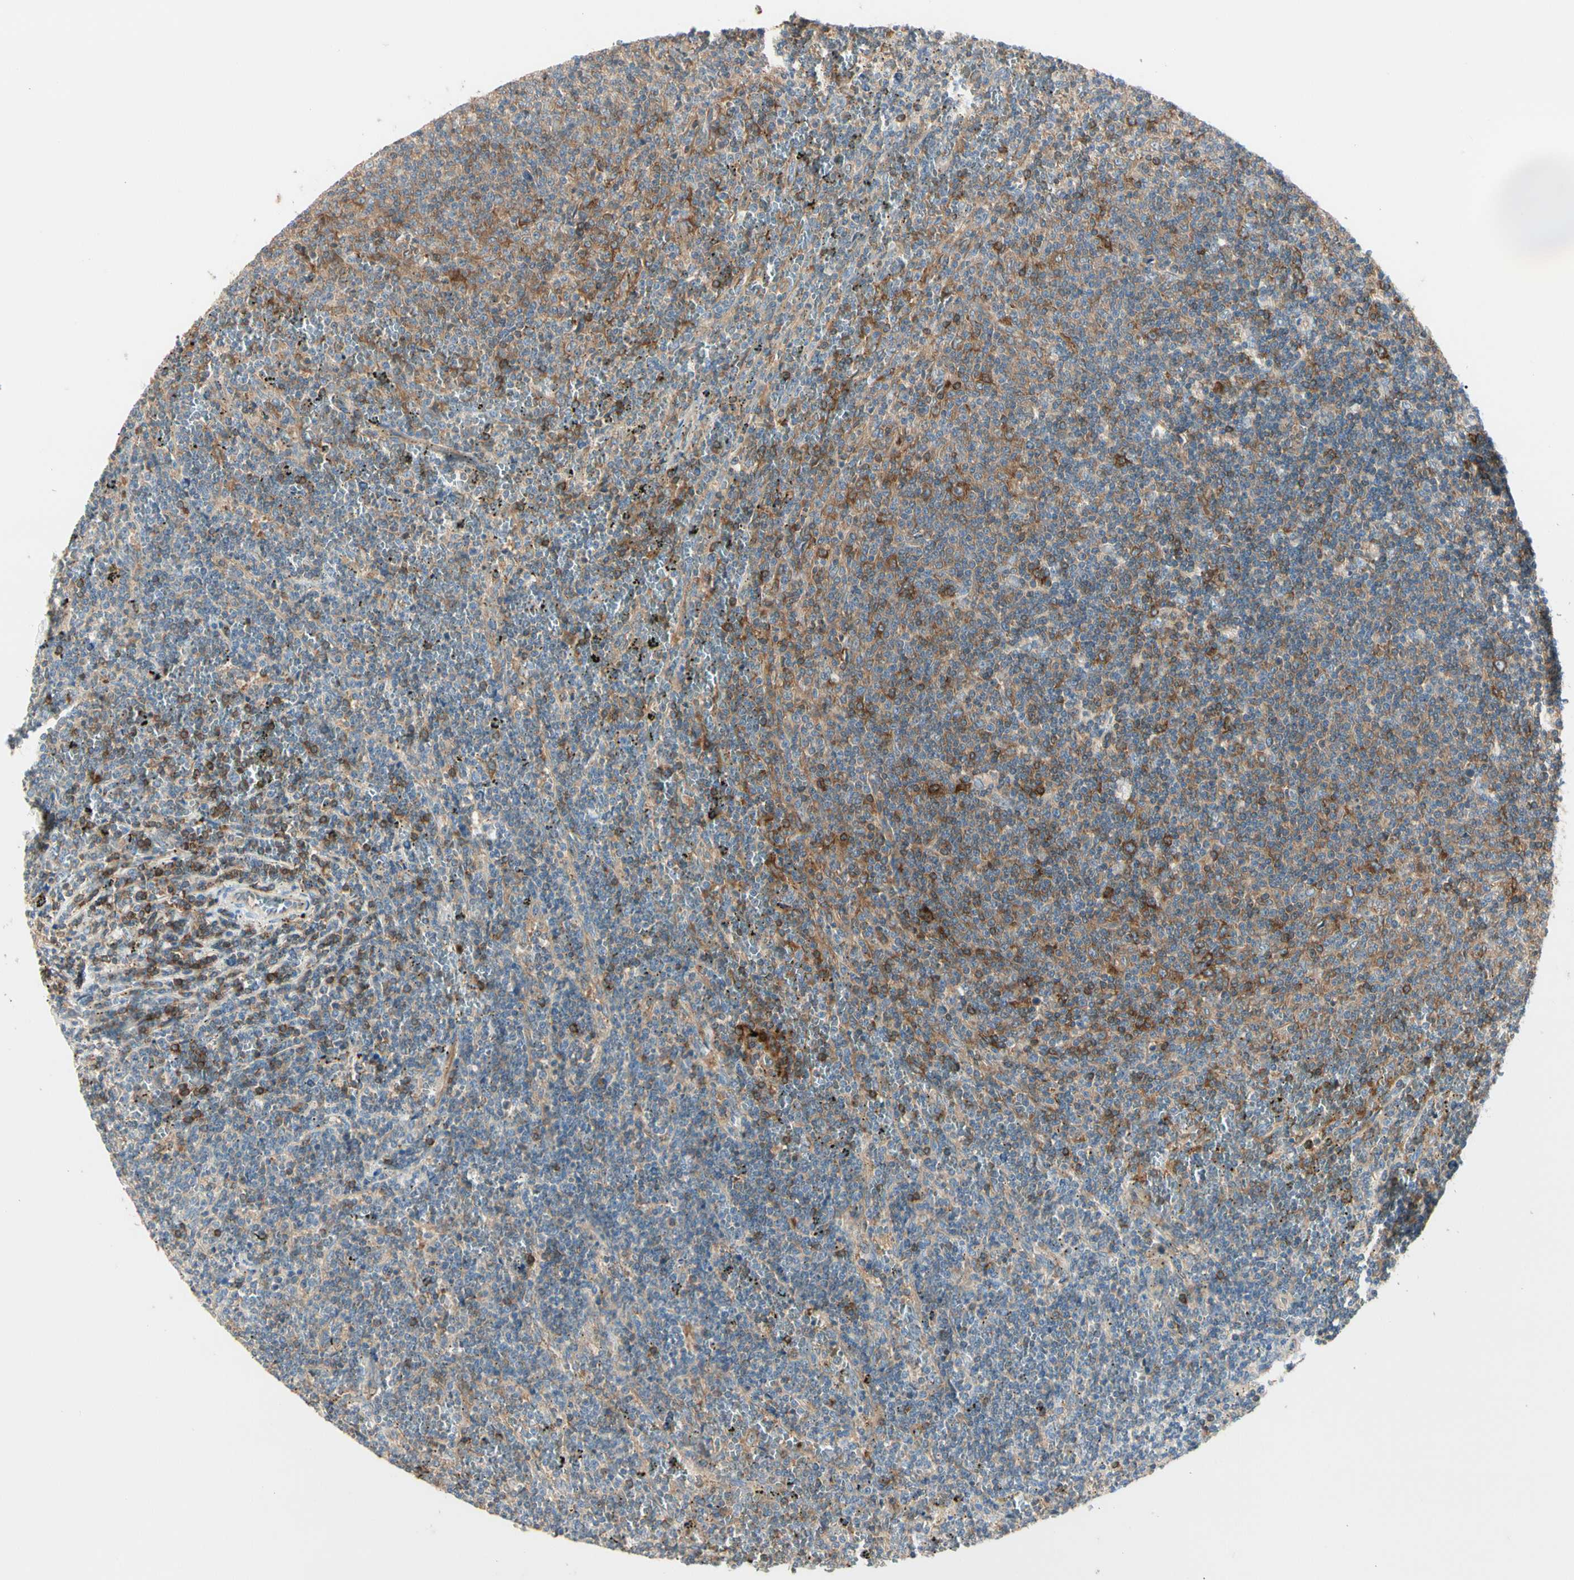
{"staining": {"intensity": "moderate", "quantity": "25%-75%", "location": "cytoplasmic/membranous"}, "tissue": "lymphoma", "cell_type": "Tumor cells", "image_type": "cancer", "snomed": [{"axis": "morphology", "description": "Malignant lymphoma, non-Hodgkin's type, Low grade"}, {"axis": "topography", "description": "Spleen"}], "caption": "Lymphoma tissue shows moderate cytoplasmic/membranous expression in about 25%-75% of tumor cells", "gene": "NFKB2", "patient": {"sex": "female", "age": 50}}